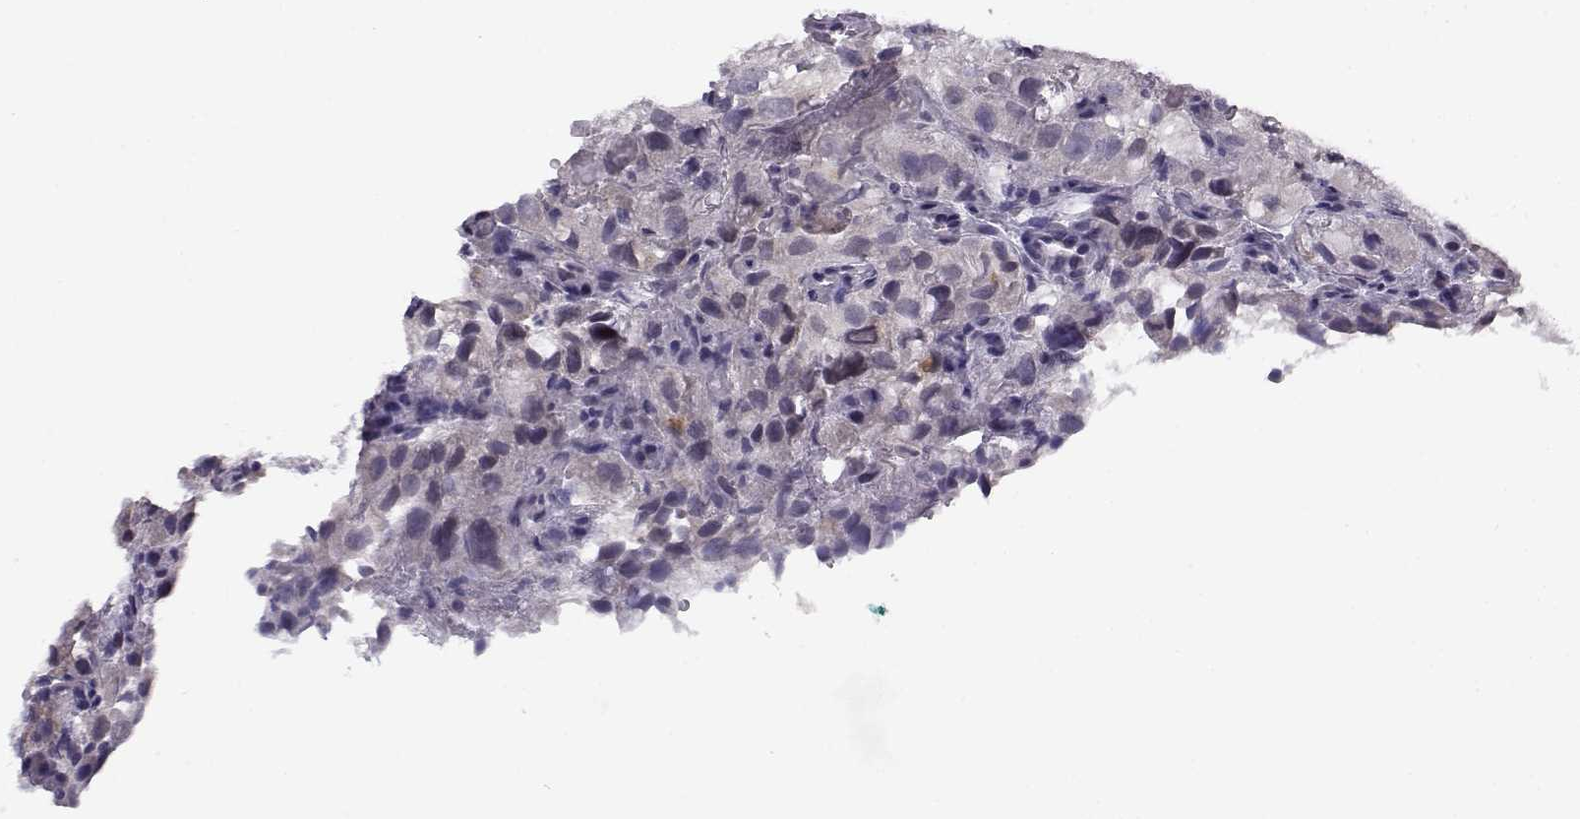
{"staining": {"intensity": "negative", "quantity": "none", "location": "none"}, "tissue": "renal cancer", "cell_type": "Tumor cells", "image_type": "cancer", "snomed": [{"axis": "morphology", "description": "Adenocarcinoma, NOS"}, {"axis": "topography", "description": "Kidney"}], "caption": "There is no significant expression in tumor cells of renal cancer (adenocarcinoma).", "gene": "C16orf86", "patient": {"sex": "male", "age": 64}}